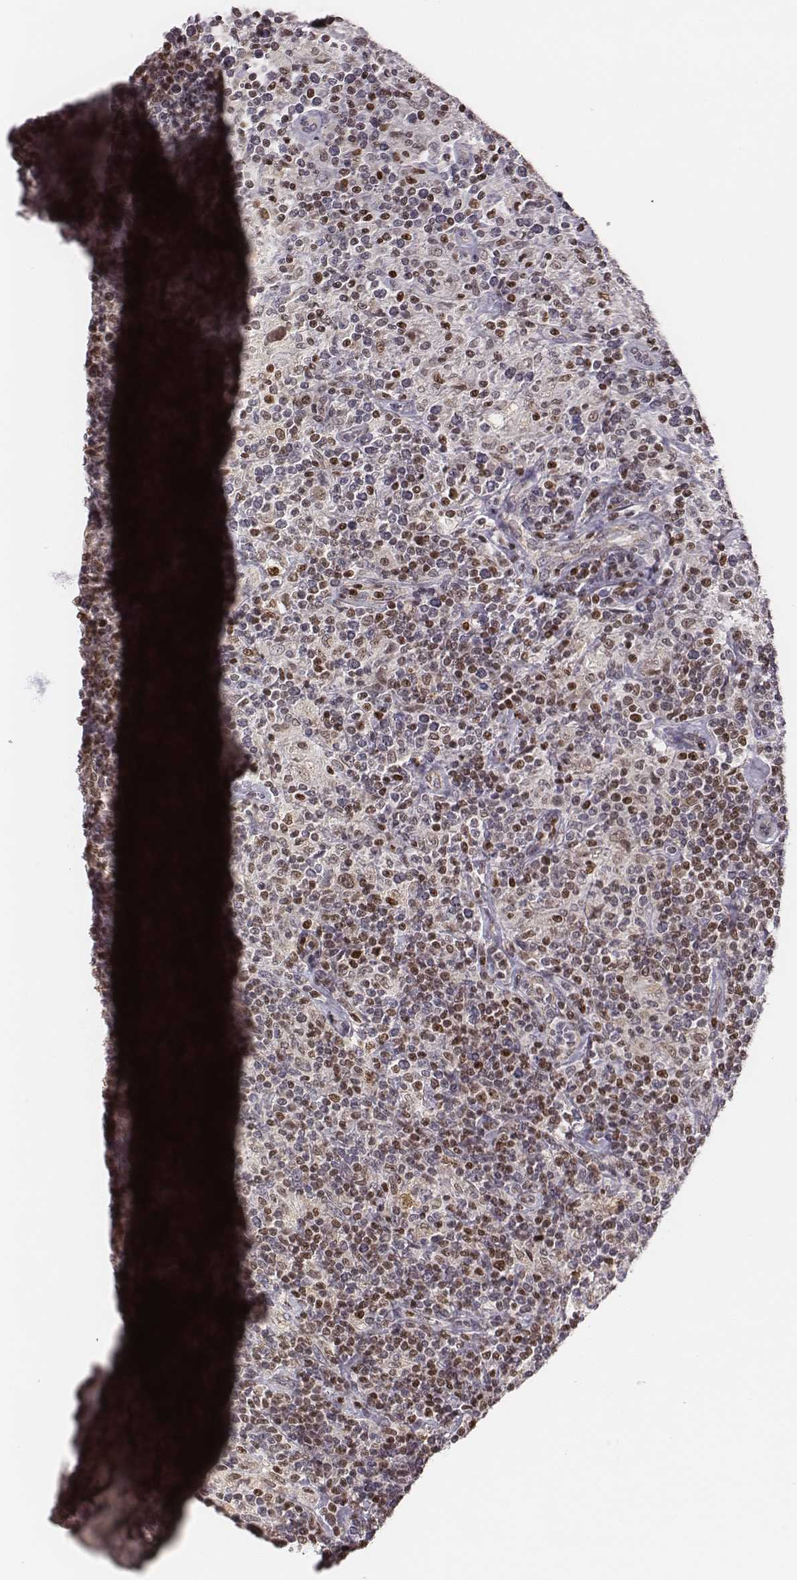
{"staining": {"intensity": "moderate", "quantity": ">75%", "location": "nuclear"}, "tissue": "lymphoma", "cell_type": "Tumor cells", "image_type": "cancer", "snomed": [{"axis": "morphology", "description": "Hodgkin's disease, NOS"}, {"axis": "topography", "description": "Lymph node"}], "caption": "A photomicrograph of lymphoma stained for a protein shows moderate nuclear brown staining in tumor cells.", "gene": "WDR59", "patient": {"sex": "male", "age": 70}}